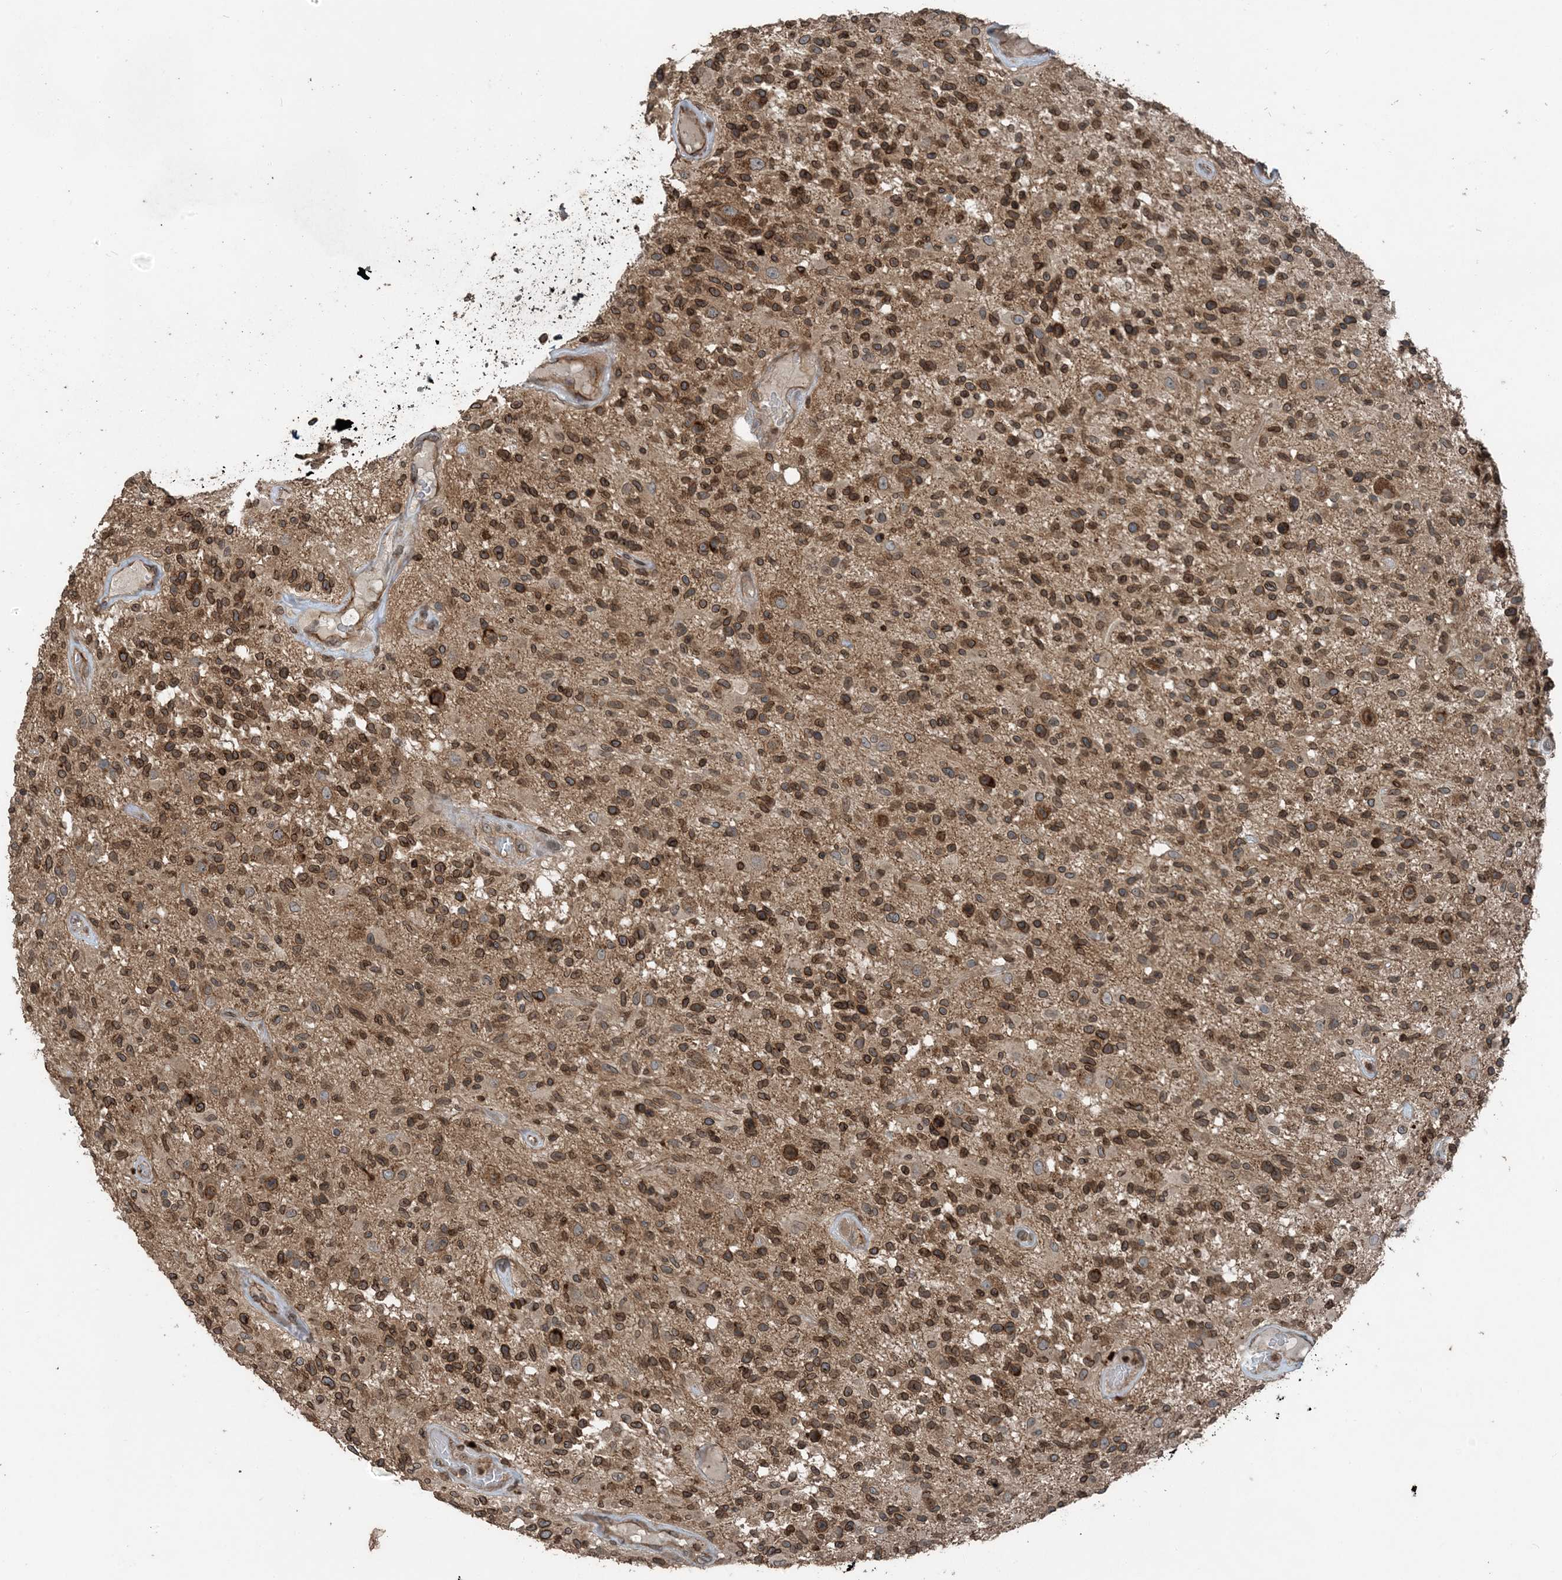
{"staining": {"intensity": "strong", "quantity": ">75%", "location": "cytoplasmic/membranous,nuclear"}, "tissue": "glioma", "cell_type": "Tumor cells", "image_type": "cancer", "snomed": [{"axis": "morphology", "description": "Glioma, malignant, High grade"}, {"axis": "morphology", "description": "Glioblastoma, NOS"}, {"axis": "topography", "description": "Brain"}], "caption": "Immunohistochemistry (IHC) histopathology image of human malignant high-grade glioma stained for a protein (brown), which shows high levels of strong cytoplasmic/membranous and nuclear staining in approximately >75% of tumor cells.", "gene": "ZFAND2B", "patient": {"sex": "male", "age": 60}}